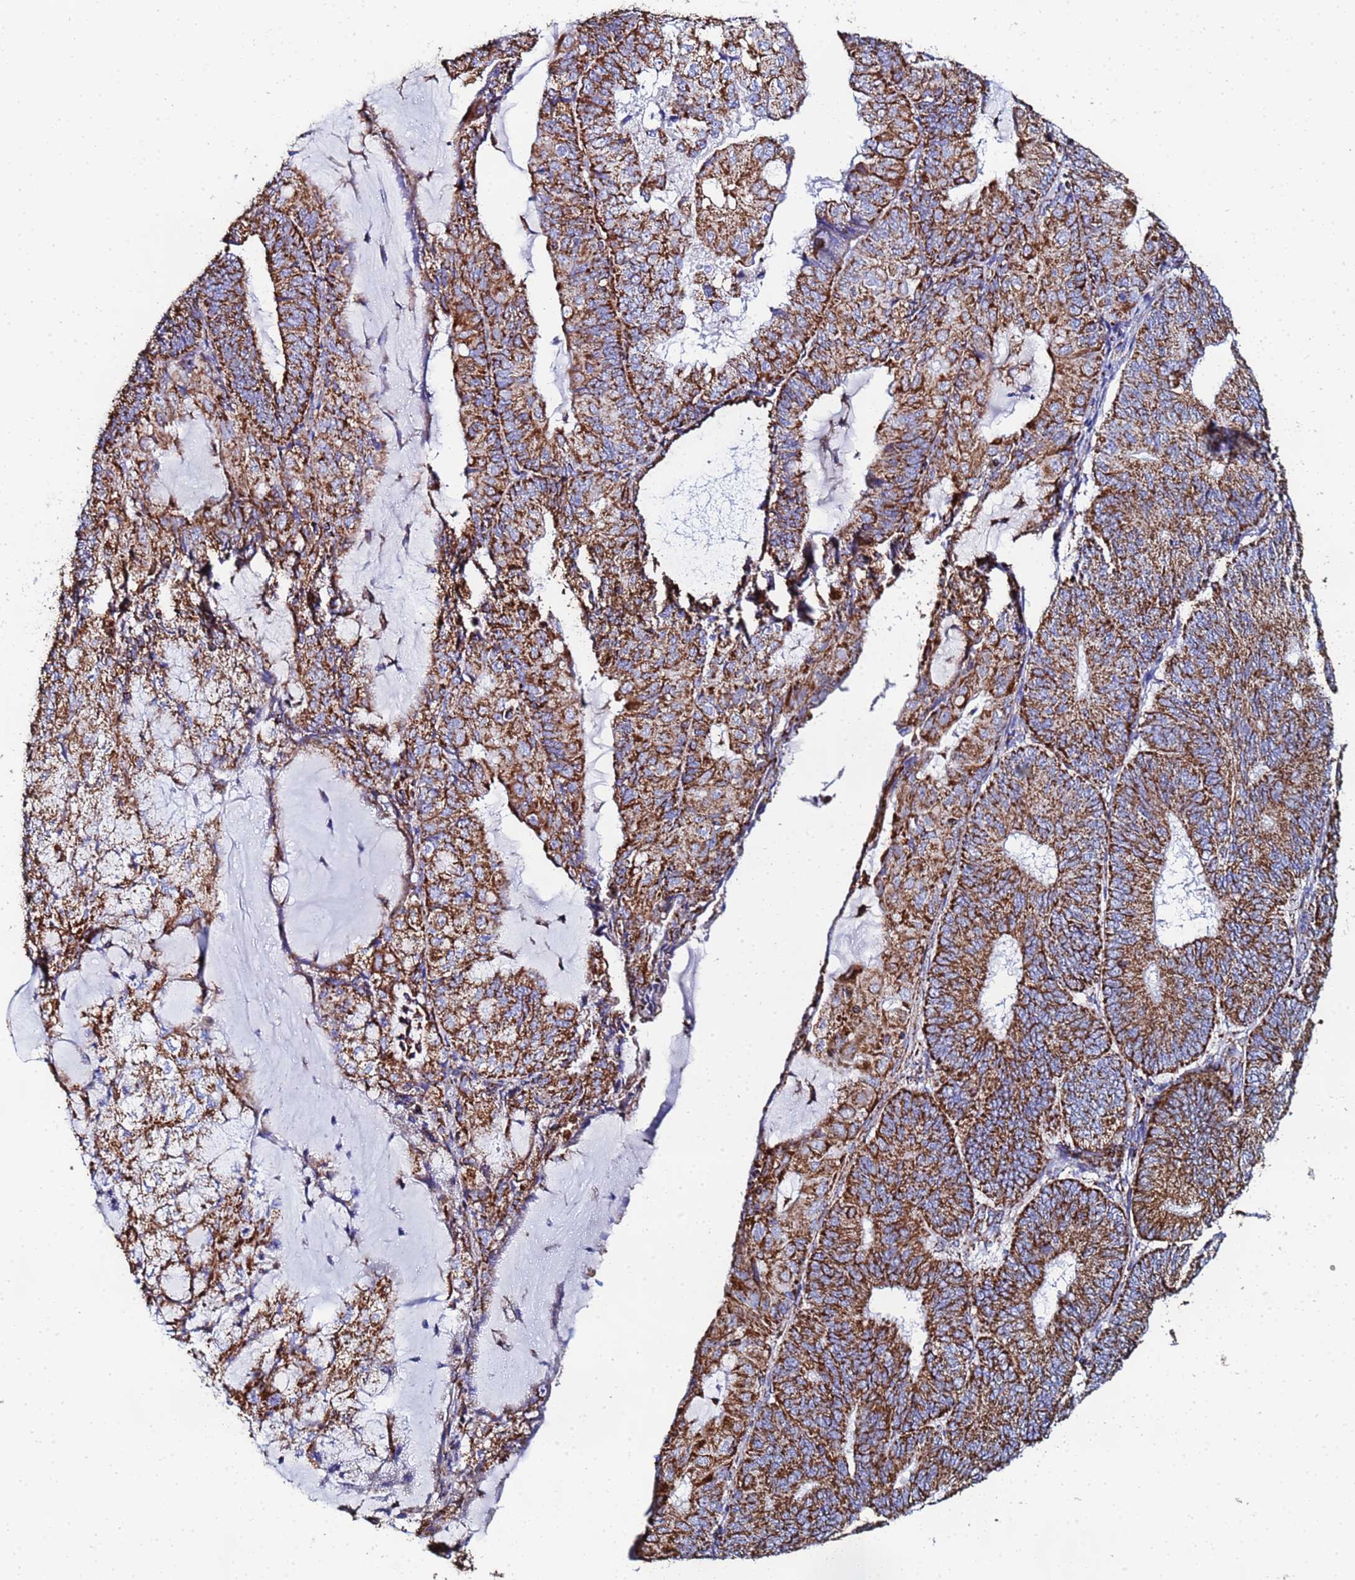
{"staining": {"intensity": "strong", "quantity": ">75%", "location": "cytoplasmic/membranous"}, "tissue": "endometrial cancer", "cell_type": "Tumor cells", "image_type": "cancer", "snomed": [{"axis": "morphology", "description": "Adenocarcinoma, NOS"}, {"axis": "topography", "description": "Endometrium"}], "caption": "Endometrial adenocarcinoma was stained to show a protein in brown. There is high levels of strong cytoplasmic/membranous expression in approximately >75% of tumor cells. (DAB IHC with brightfield microscopy, high magnification).", "gene": "GLUD1", "patient": {"sex": "female", "age": 81}}